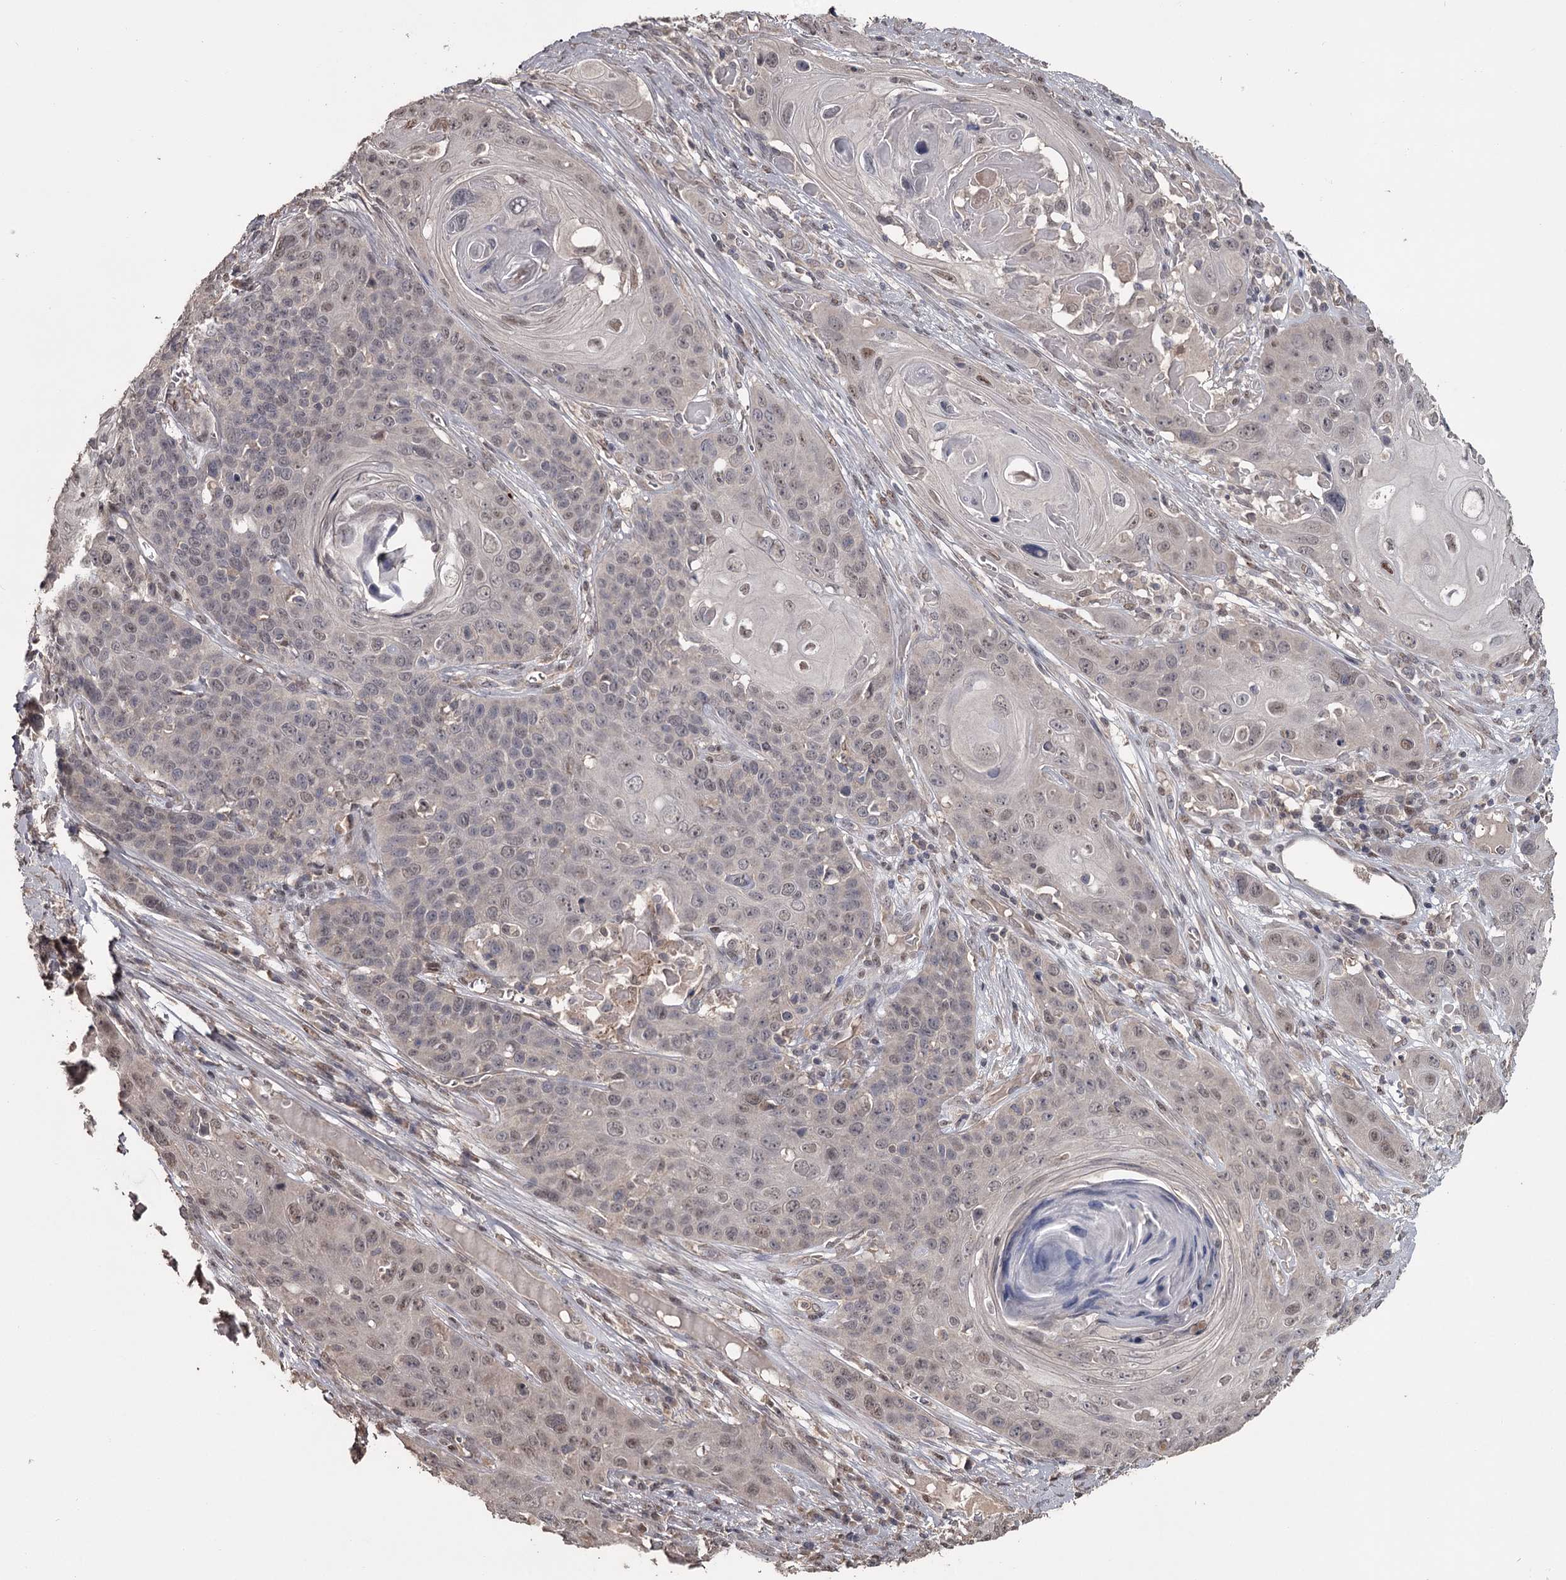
{"staining": {"intensity": "weak", "quantity": "25%-75%", "location": "nuclear"}, "tissue": "skin cancer", "cell_type": "Tumor cells", "image_type": "cancer", "snomed": [{"axis": "morphology", "description": "Squamous cell carcinoma, NOS"}, {"axis": "topography", "description": "Skin"}], "caption": "Immunohistochemical staining of skin cancer (squamous cell carcinoma) demonstrates weak nuclear protein staining in about 25%-75% of tumor cells. Immunohistochemistry (ihc) stains the protein of interest in brown and the nuclei are stained blue.", "gene": "PRPF40B", "patient": {"sex": "male", "age": 55}}